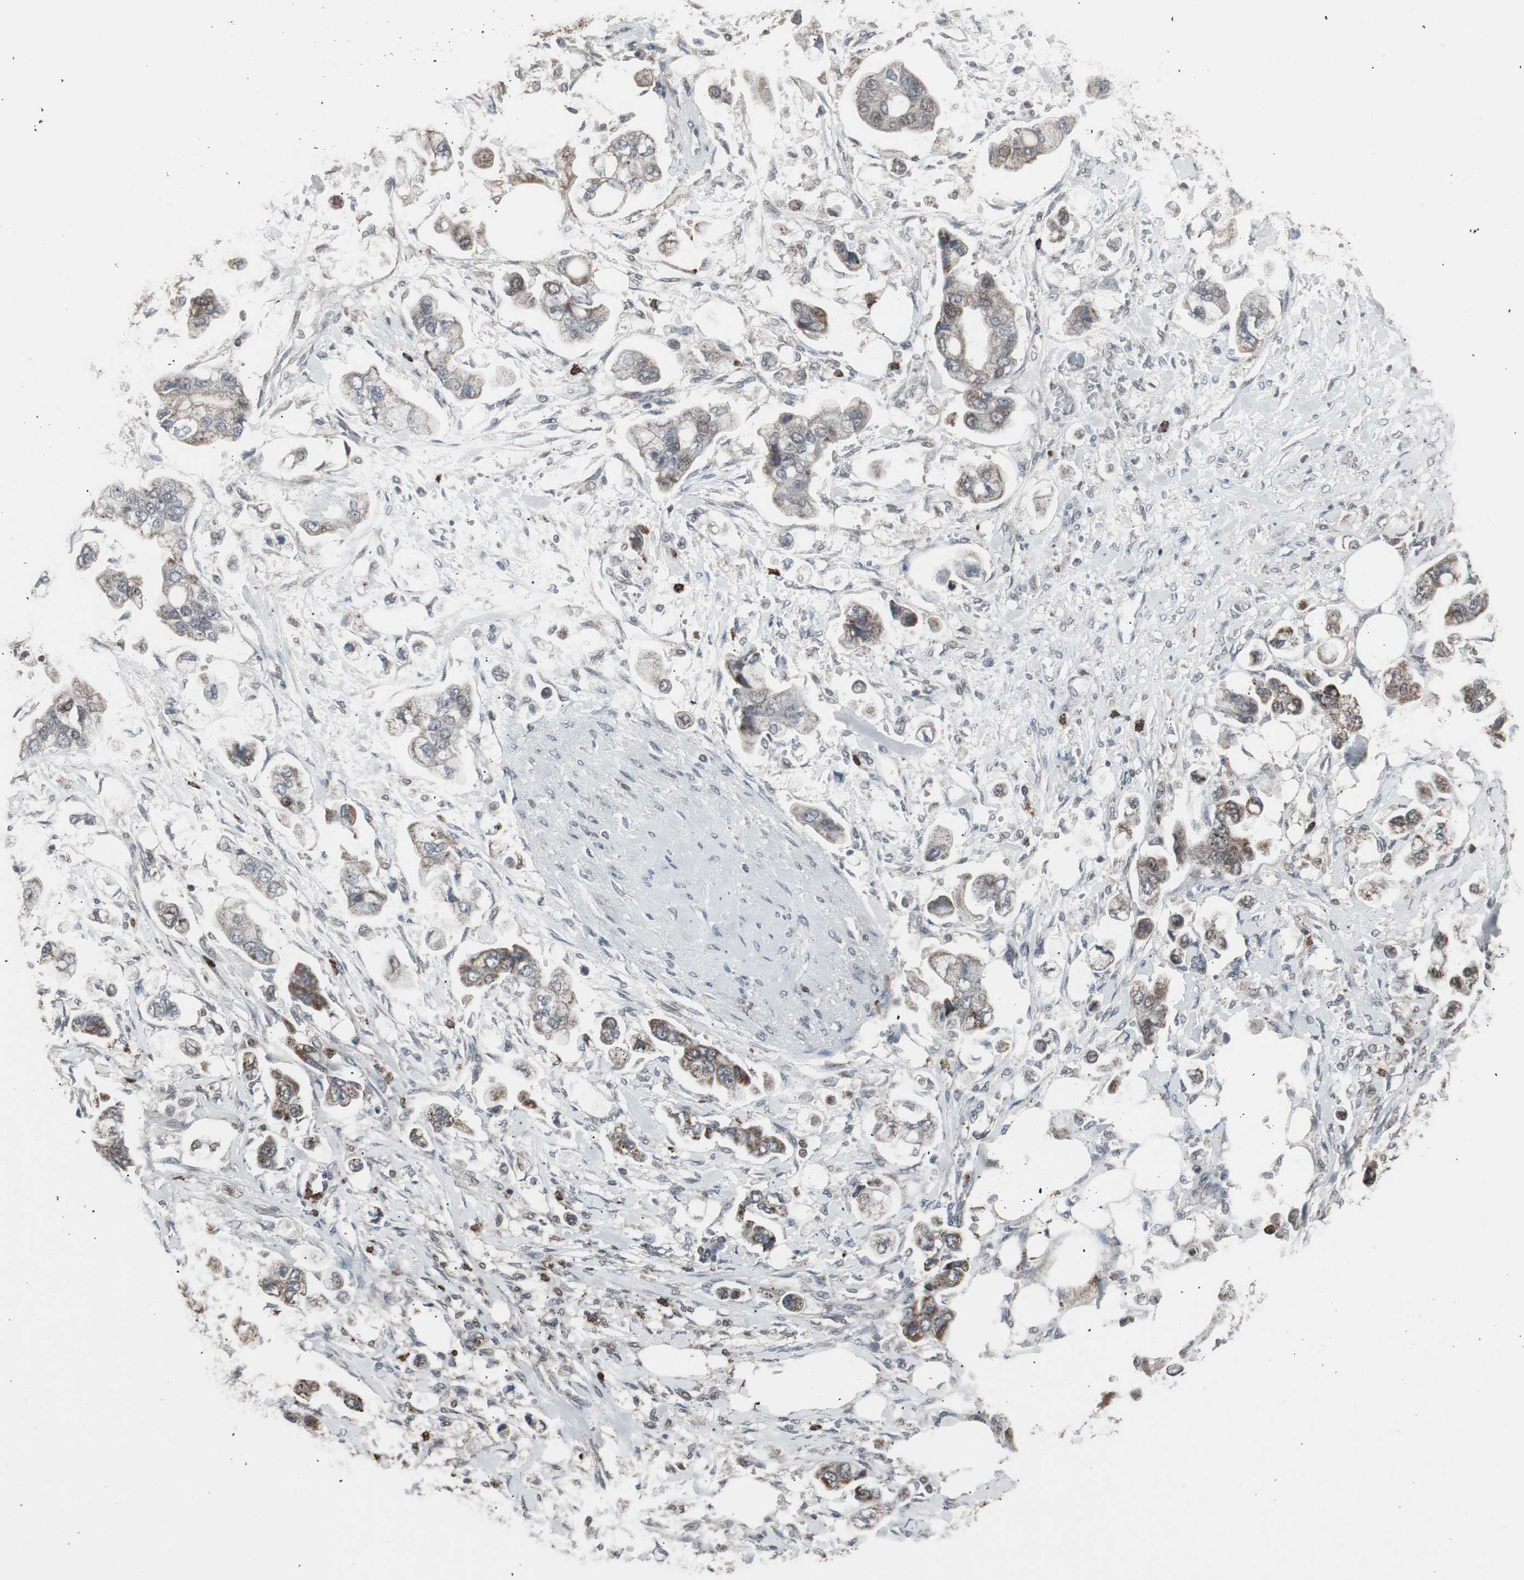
{"staining": {"intensity": "weak", "quantity": "25%-75%", "location": "cytoplasmic/membranous,nuclear"}, "tissue": "stomach cancer", "cell_type": "Tumor cells", "image_type": "cancer", "snomed": [{"axis": "morphology", "description": "Adenocarcinoma, NOS"}, {"axis": "topography", "description": "Stomach"}], "caption": "High-magnification brightfield microscopy of stomach cancer (adenocarcinoma) stained with DAB (3,3'-diaminobenzidine) (brown) and counterstained with hematoxylin (blue). tumor cells exhibit weak cytoplasmic/membranous and nuclear staining is seen in approximately25%-75% of cells.", "gene": "RXRA", "patient": {"sex": "male", "age": 62}}